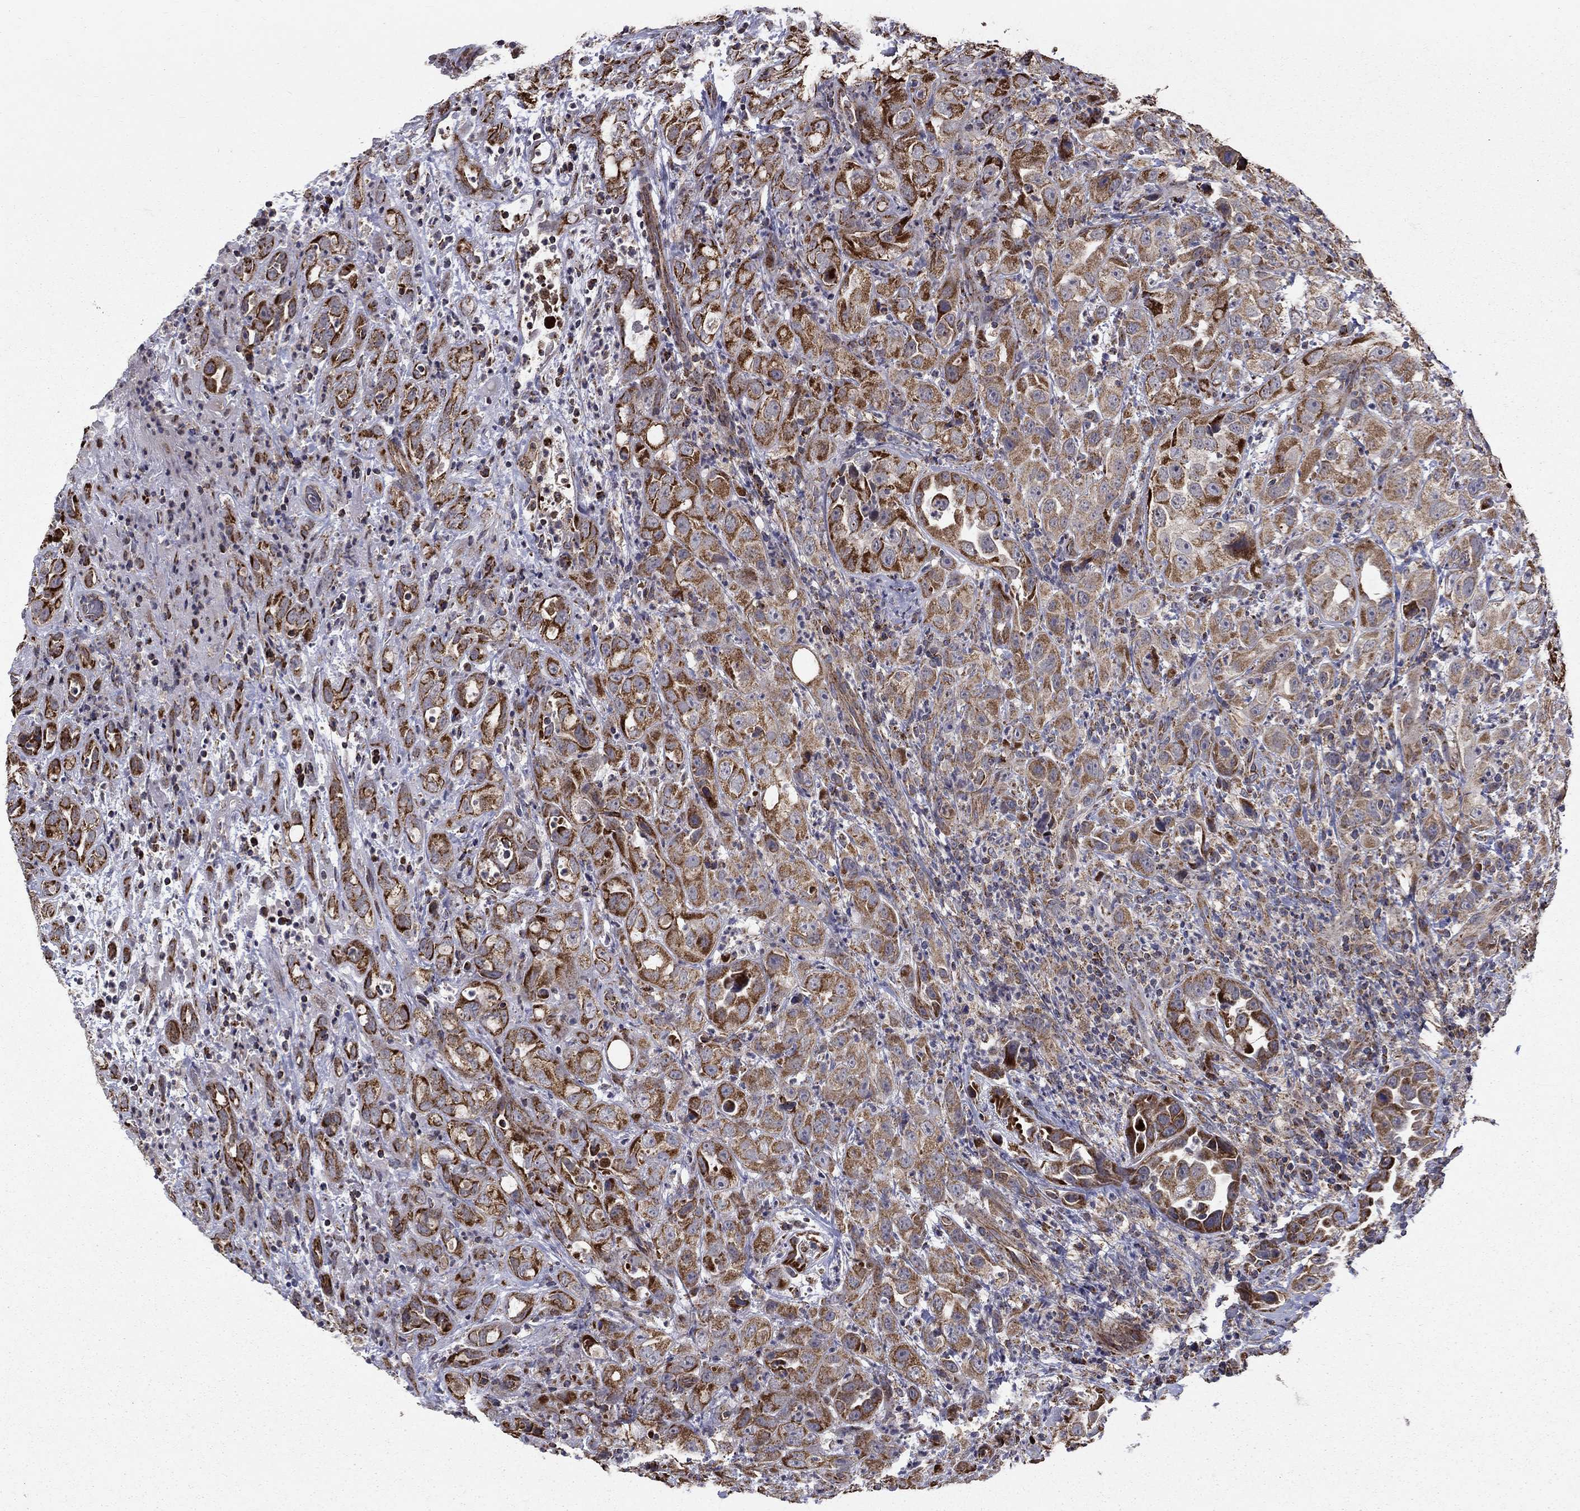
{"staining": {"intensity": "strong", "quantity": ">75%", "location": "cytoplasmic/membranous"}, "tissue": "urothelial cancer", "cell_type": "Tumor cells", "image_type": "cancer", "snomed": [{"axis": "morphology", "description": "Urothelial carcinoma, High grade"}, {"axis": "topography", "description": "Urinary bladder"}], "caption": "Immunohistochemical staining of human urothelial cancer demonstrates high levels of strong cytoplasmic/membranous protein expression in approximately >75% of tumor cells. Using DAB (3,3'-diaminobenzidine) (brown) and hematoxylin (blue) stains, captured at high magnification using brightfield microscopy.", "gene": "NDUFS8", "patient": {"sex": "female", "age": 41}}